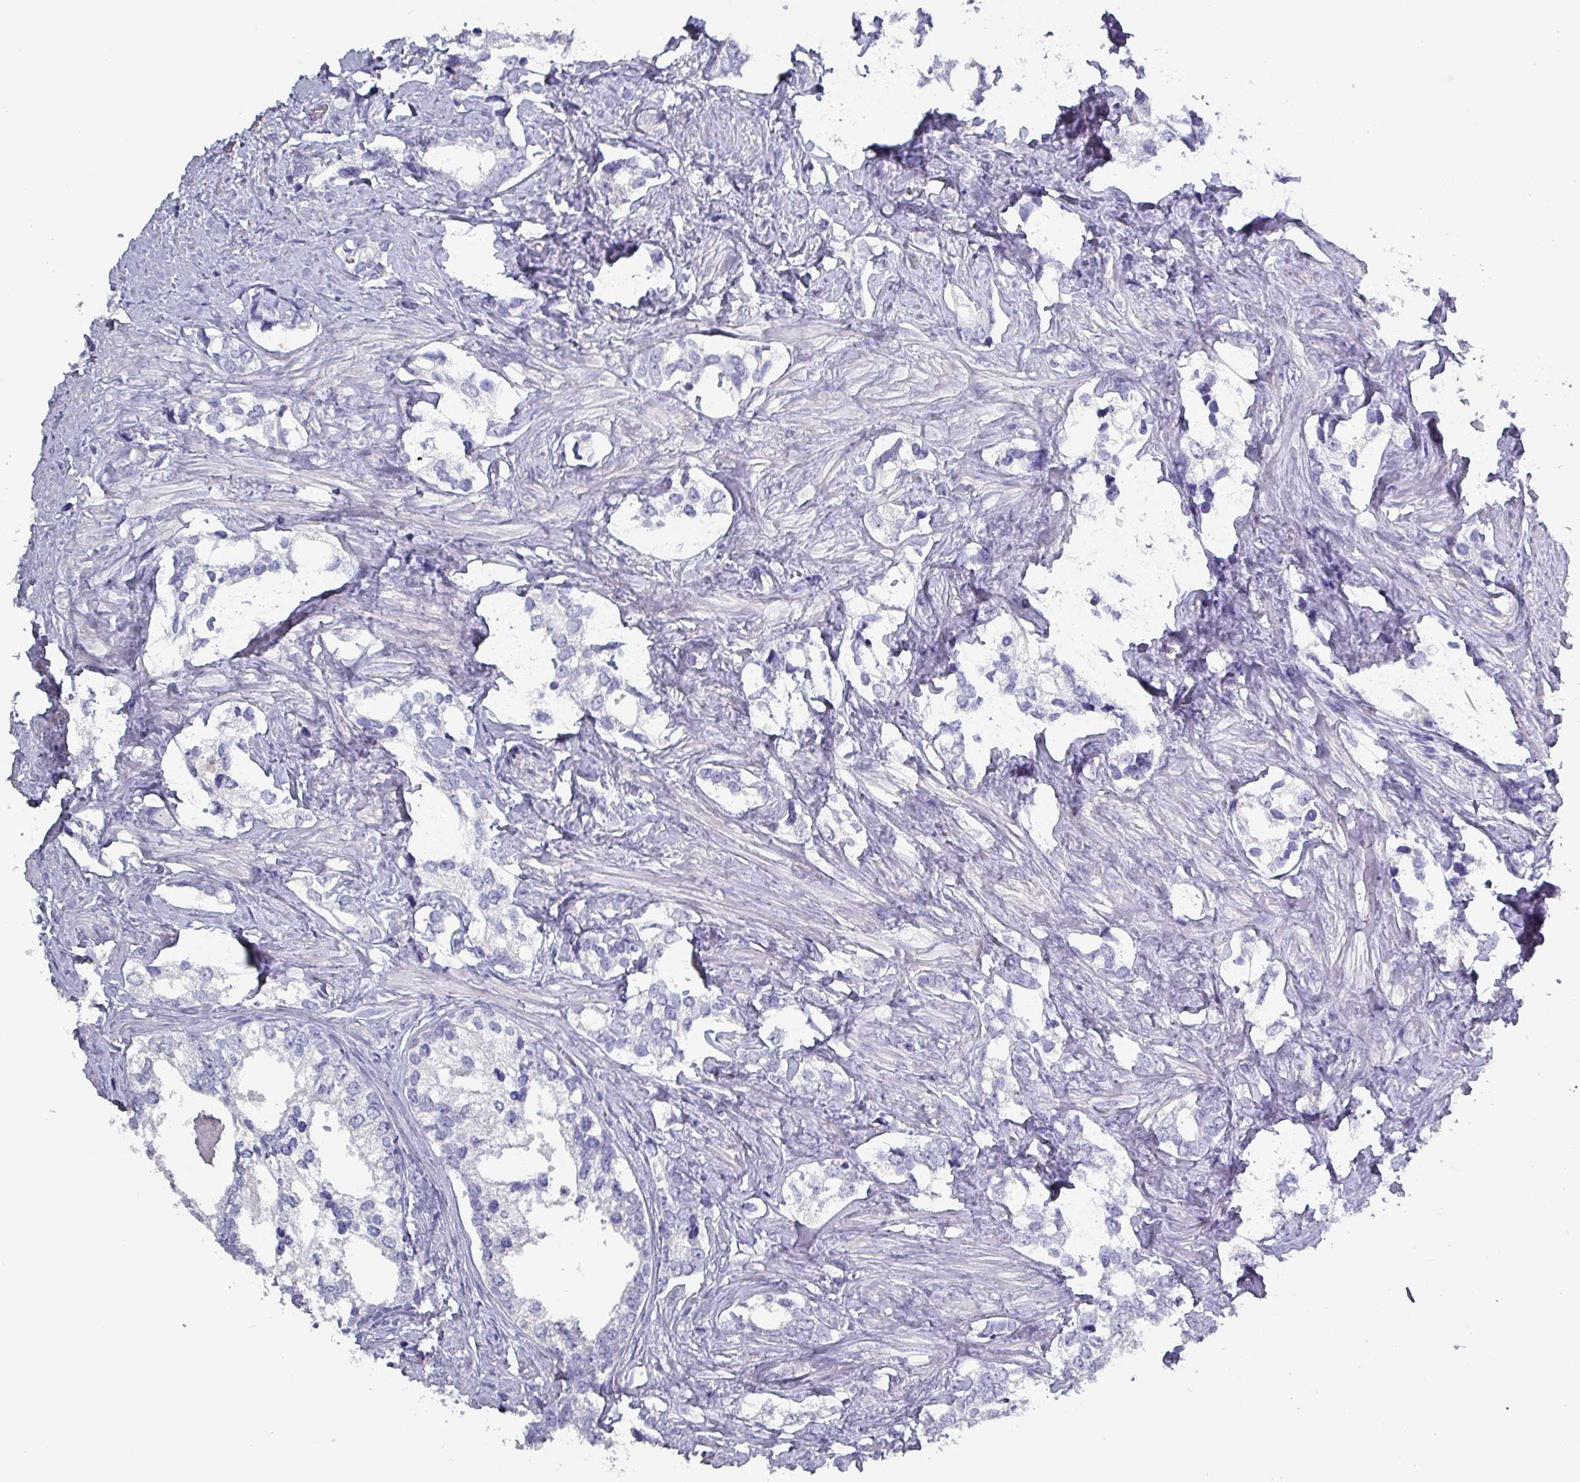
{"staining": {"intensity": "negative", "quantity": "none", "location": "none"}, "tissue": "prostate cancer", "cell_type": "Tumor cells", "image_type": "cancer", "snomed": [{"axis": "morphology", "description": "Adenocarcinoma, High grade"}, {"axis": "topography", "description": "Prostate"}], "caption": "Tumor cells show no significant protein positivity in high-grade adenocarcinoma (prostate).", "gene": "INS-IGF2", "patient": {"sex": "male", "age": 66}}